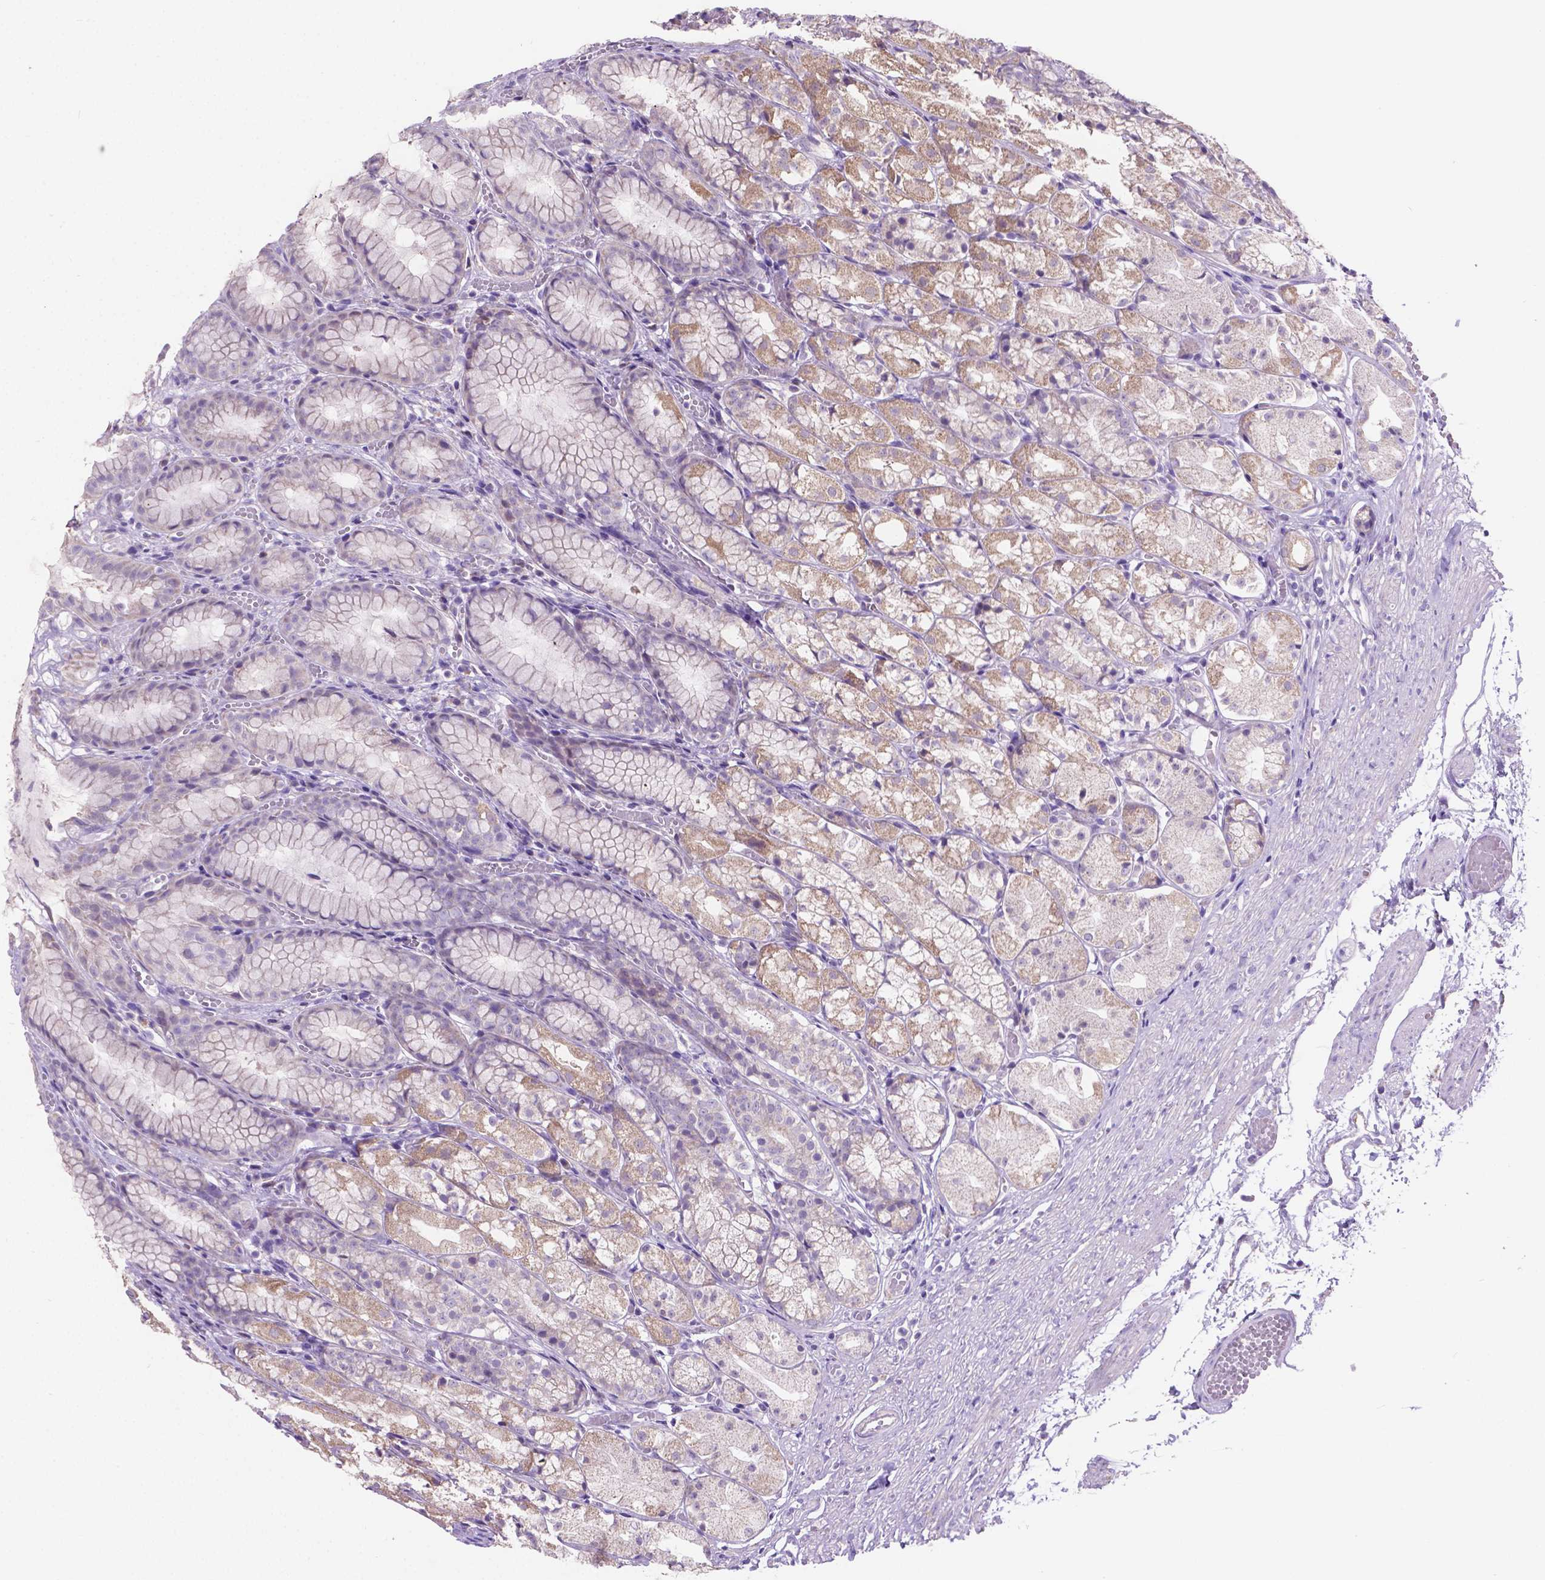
{"staining": {"intensity": "weak", "quantity": "25%-75%", "location": "cytoplasmic/membranous"}, "tissue": "stomach", "cell_type": "Glandular cells", "image_type": "normal", "snomed": [{"axis": "morphology", "description": "Normal tissue, NOS"}, {"axis": "topography", "description": "Stomach"}], "caption": "Protein staining of benign stomach shows weak cytoplasmic/membranous positivity in about 25%-75% of glandular cells.", "gene": "CSPG5", "patient": {"sex": "male", "age": 70}}